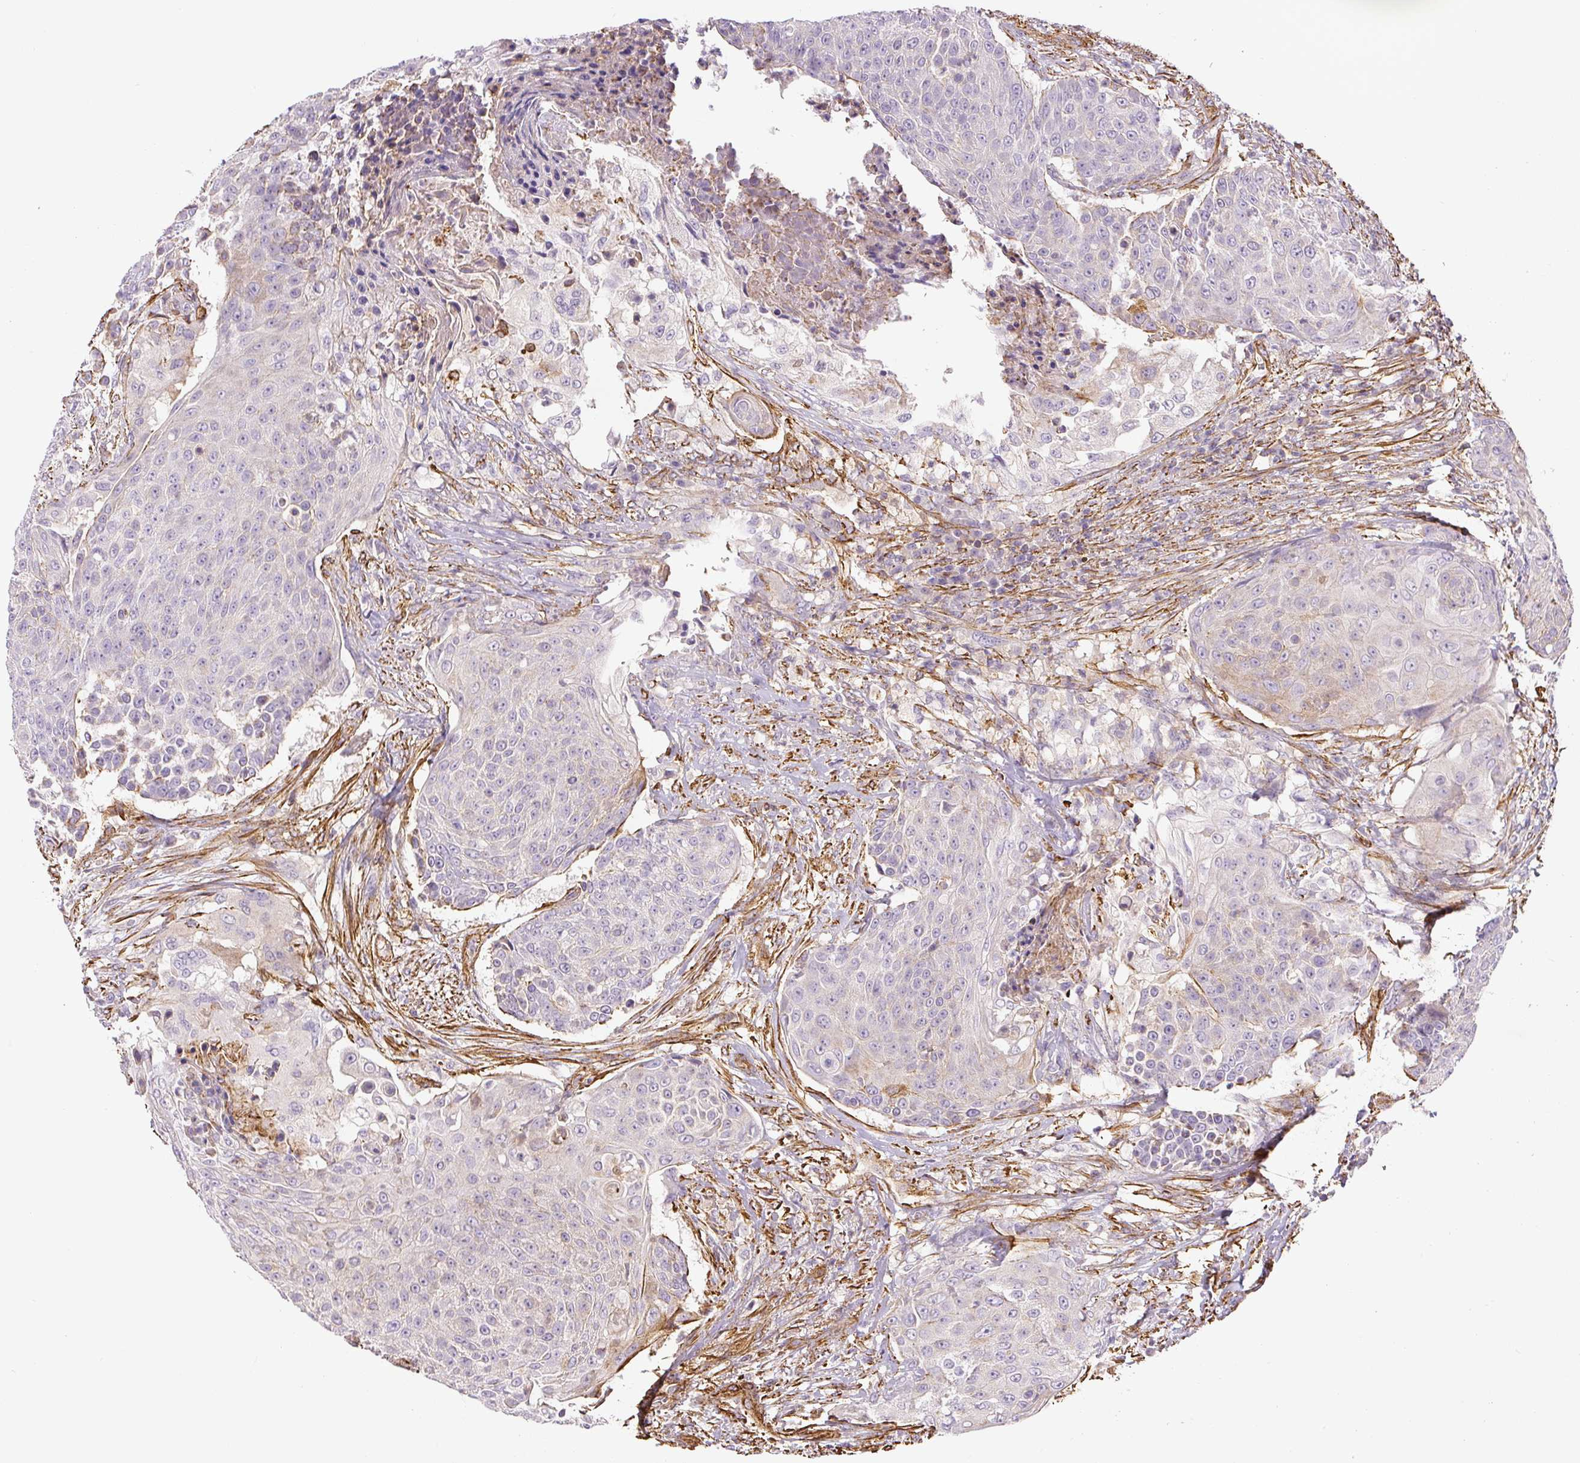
{"staining": {"intensity": "negative", "quantity": "none", "location": "none"}, "tissue": "urothelial cancer", "cell_type": "Tumor cells", "image_type": "cancer", "snomed": [{"axis": "morphology", "description": "Urothelial carcinoma, High grade"}, {"axis": "topography", "description": "Urinary bladder"}], "caption": "IHC of urothelial cancer reveals no staining in tumor cells. The staining was performed using DAB to visualize the protein expression in brown, while the nuclei were stained in blue with hematoxylin (Magnification: 20x).", "gene": "MYL12A", "patient": {"sex": "female", "age": 63}}